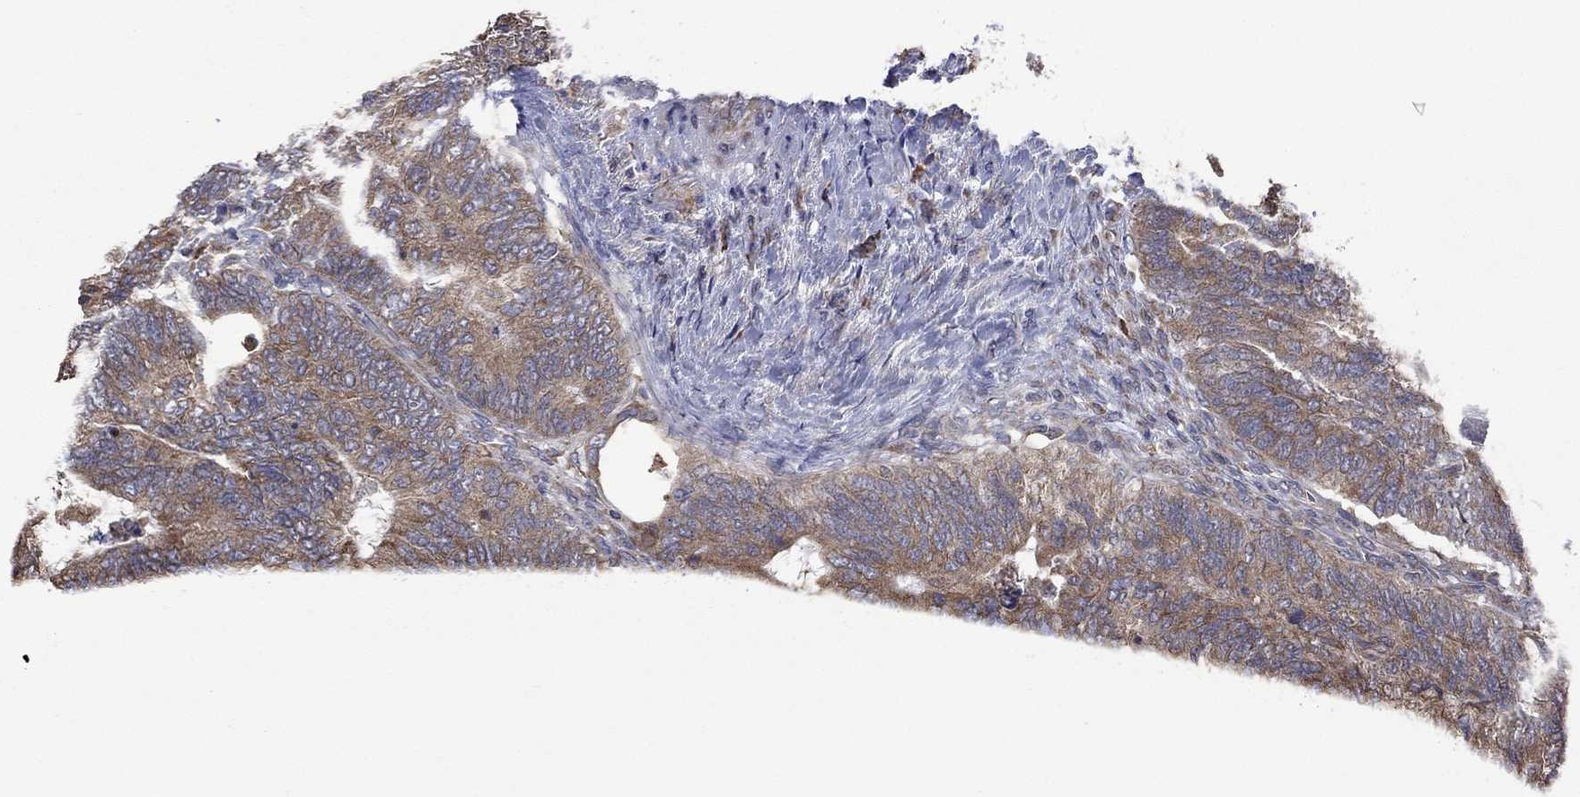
{"staining": {"intensity": "moderate", "quantity": "25%-75%", "location": "cytoplasmic/membranous"}, "tissue": "colorectal cancer", "cell_type": "Tumor cells", "image_type": "cancer", "snomed": [{"axis": "morphology", "description": "Adenocarcinoma, NOS"}, {"axis": "topography", "description": "Colon"}], "caption": "About 25%-75% of tumor cells in colorectal cancer (adenocarcinoma) demonstrate moderate cytoplasmic/membranous protein expression as visualized by brown immunohistochemical staining.", "gene": "FURIN", "patient": {"sex": "female", "age": 67}}